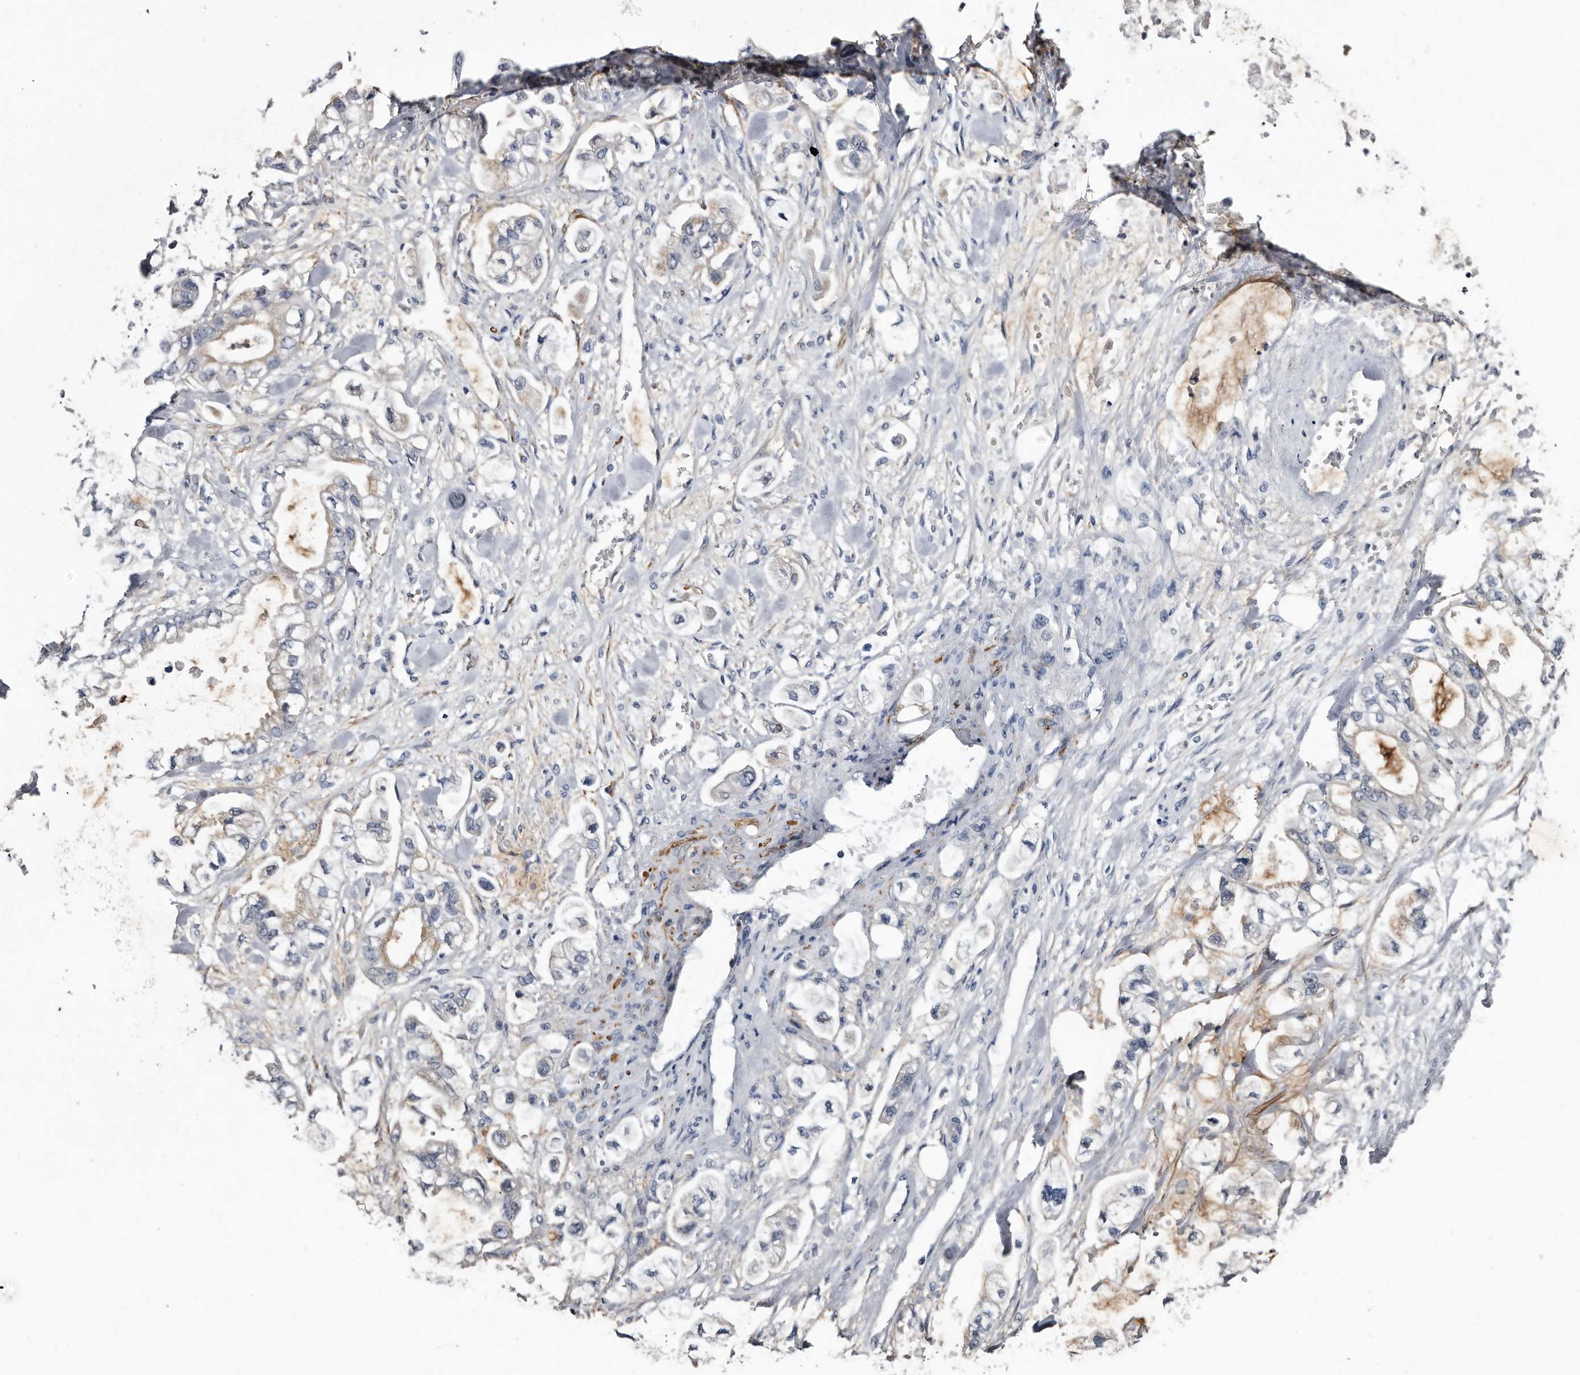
{"staining": {"intensity": "negative", "quantity": "none", "location": "none"}, "tissue": "stomach cancer", "cell_type": "Tumor cells", "image_type": "cancer", "snomed": [{"axis": "morphology", "description": "Normal tissue, NOS"}, {"axis": "morphology", "description": "Adenocarcinoma, NOS"}, {"axis": "topography", "description": "Stomach"}], "caption": "DAB immunohistochemical staining of human stomach cancer (adenocarcinoma) shows no significant expression in tumor cells.", "gene": "IARS1", "patient": {"sex": "male", "age": 62}}